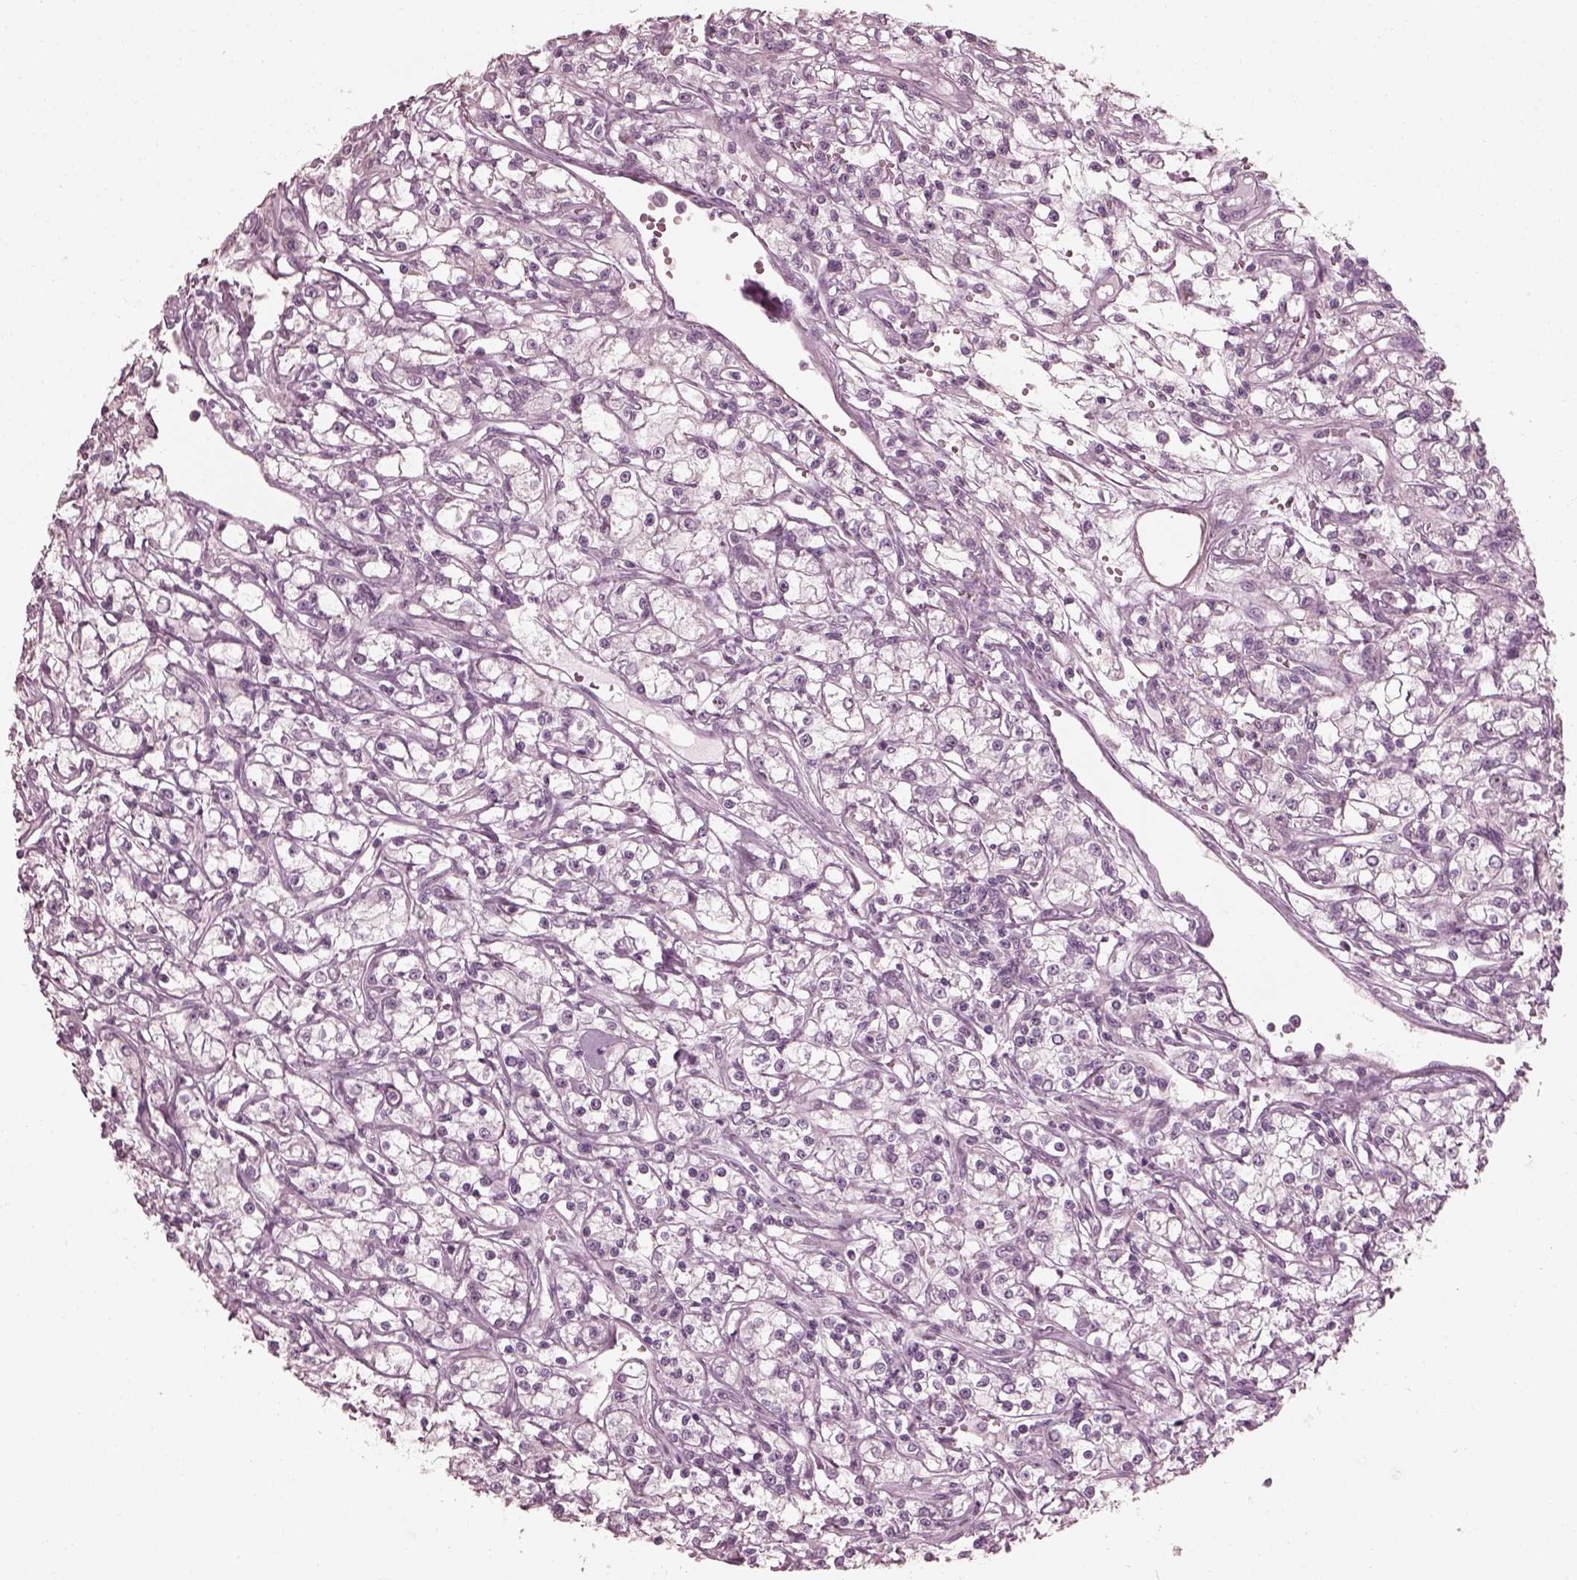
{"staining": {"intensity": "negative", "quantity": "none", "location": "none"}, "tissue": "renal cancer", "cell_type": "Tumor cells", "image_type": "cancer", "snomed": [{"axis": "morphology", "description": "Adenocarcinoma, NOS"}, {"axis": "topography", "description": "Kidney"}], "caption": "This is an immunohistochemistry image of renal adenocarcinoma. There is no expression in tumor cells.", "gene": "SAXO2", "patient": {"sex": "female", "age": 59}}